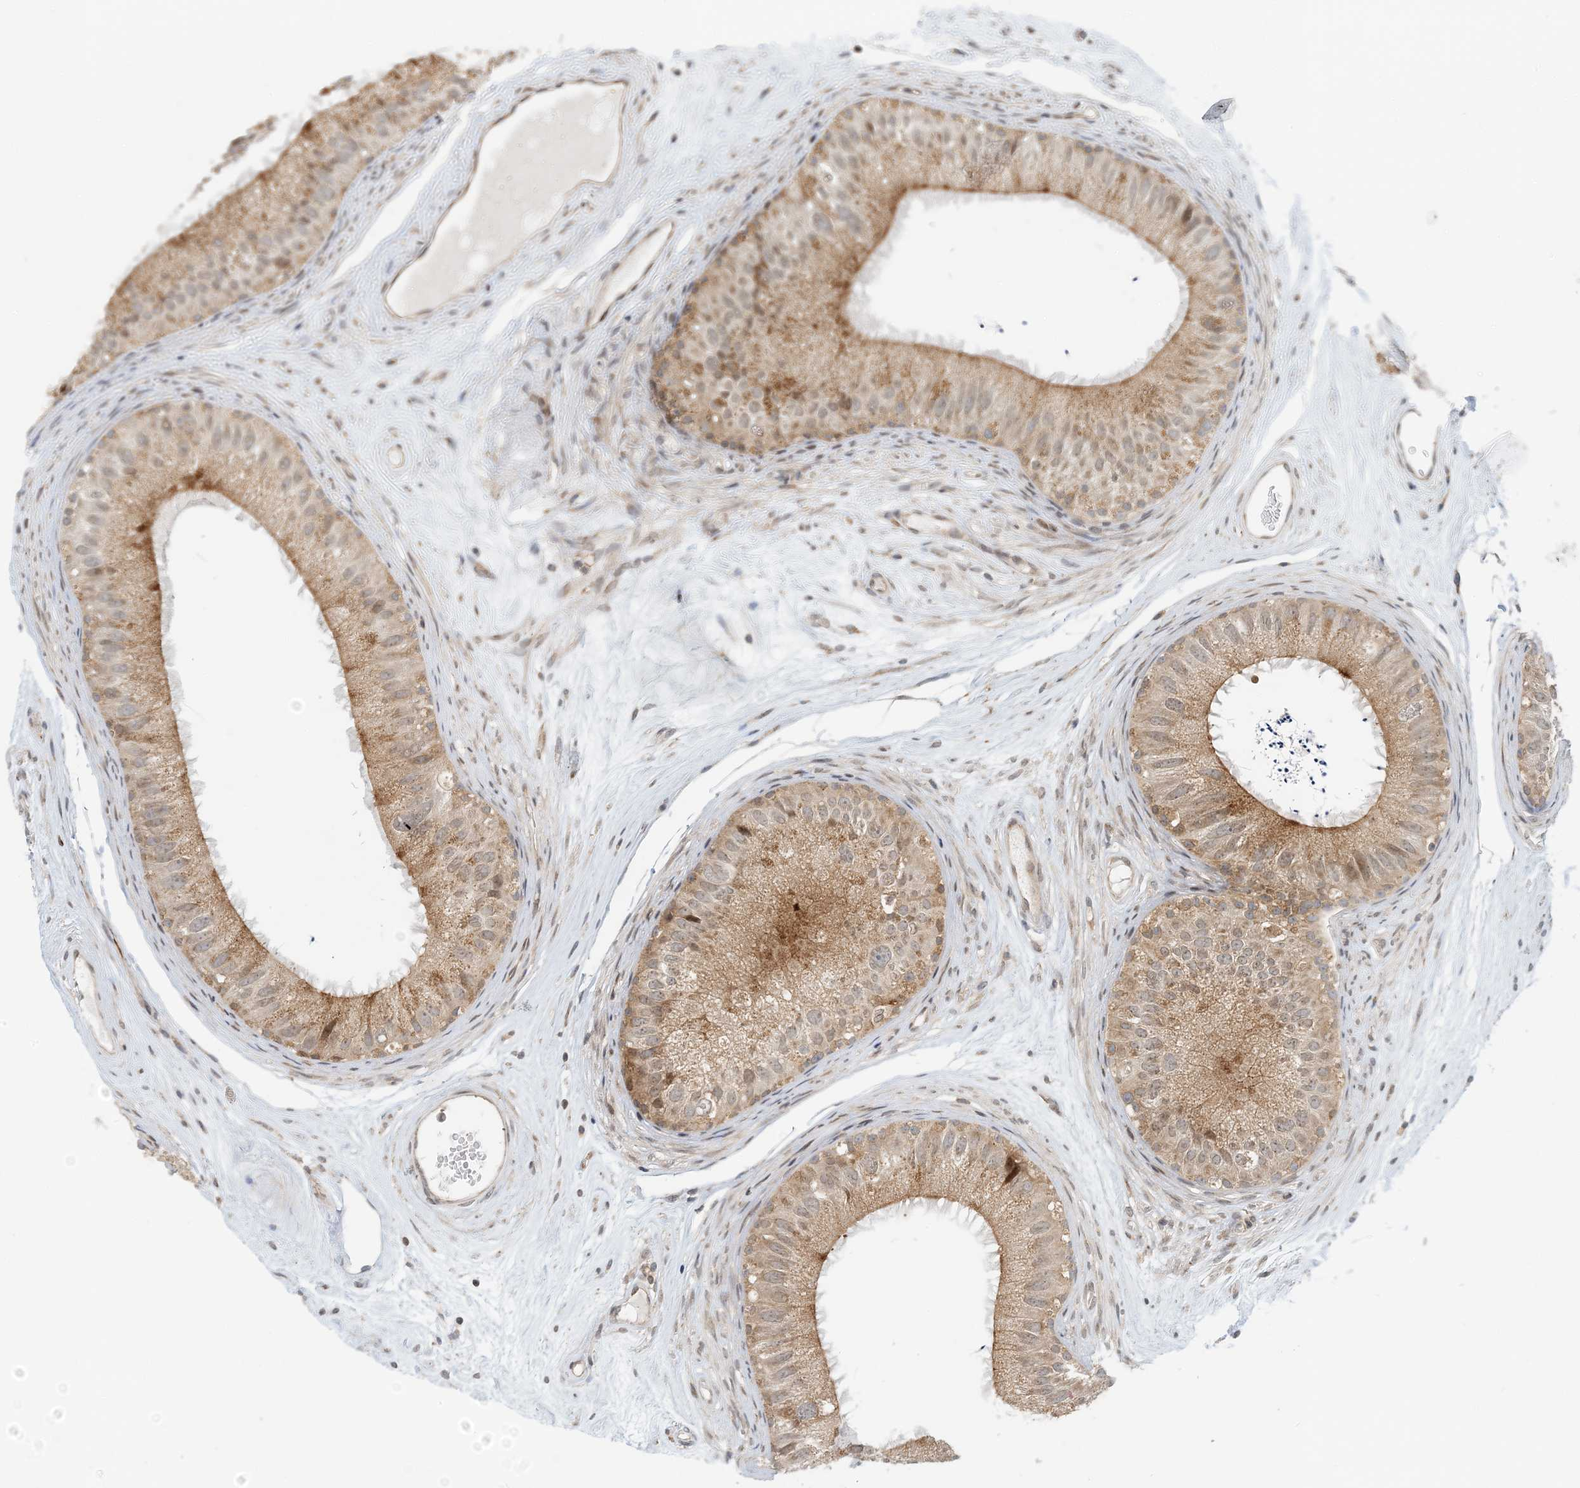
{"staining": {"intensity": "moderate", "quantity": ">75%", "location": "cytoplasmic/membranous"}, "tissue": "epididymis", "cell_type": "Glandular cells", "image_type": "normal", "snomed": [{"axis": "morphology", "description": "Normal tissue, NOS"}, {"axis": "topography", "description": "Epididymis"}], "caption": "Glandular cells display medium levels of moderate cytoplasmic/membranous staining in about >75% of cells in unremarkable human epididymis. (IHC, brightfield microscopy, high magnification).", "gene": "ATP13A2", "patient": {"sex": "male", "age": 77}}